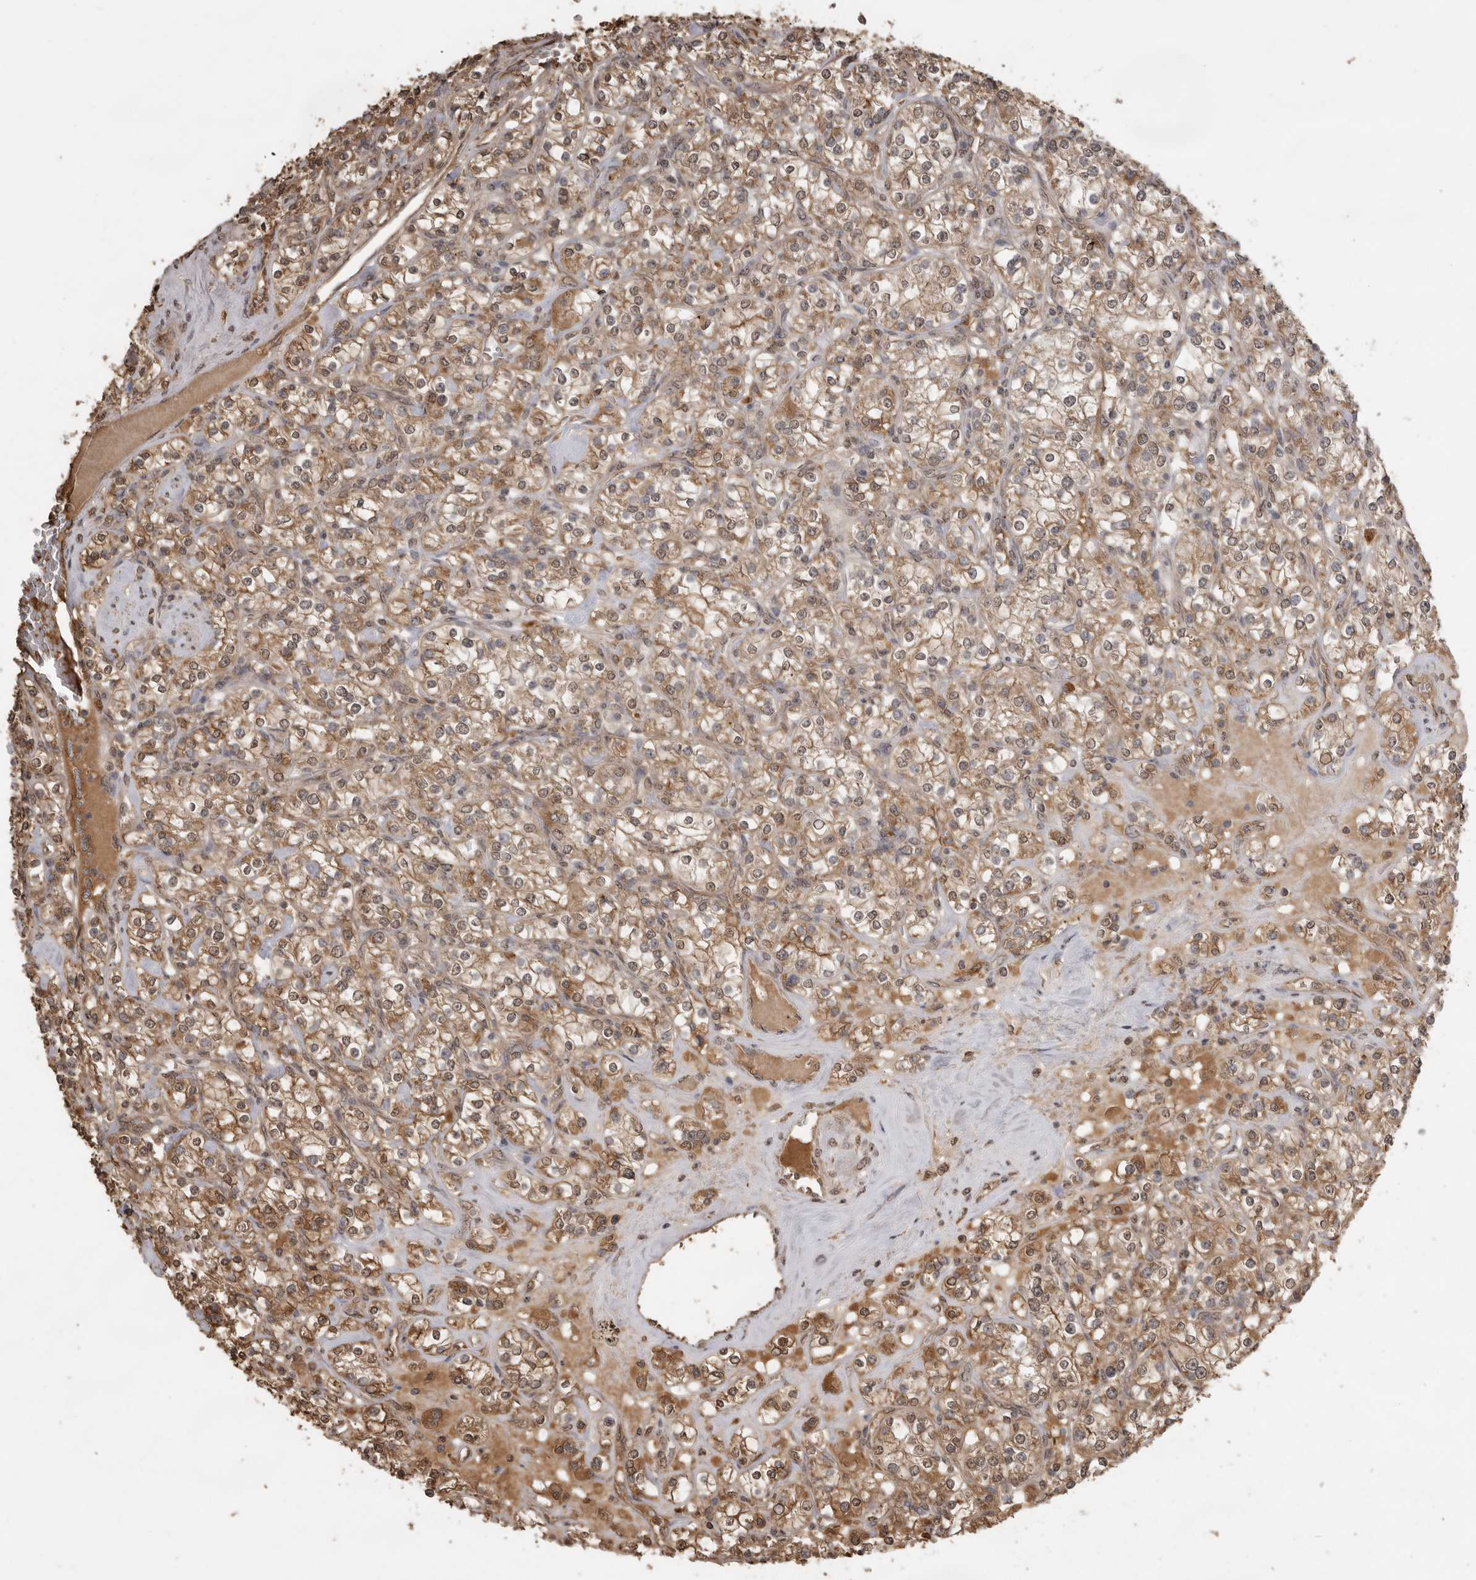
{"staining": {"intensity": "moderate", "quantity": ">75%", "location": "cytoplasmic/membranous,nuclear"}, "tissue": "renal cancer", "cell_type": "Tumor cells", "image_type": "cancer", "snomed": [{"axis": "morphology", "description": "Adenocarcinoma, NOS"}, {"axis": "topography", "description": "Kidney"}], "caption": "Brown immunohistochemical staining in renal cancer shows moderate cytoplasmic/membranous and nuclear expression in approximately >75% of tumor cells.", "gene": "JAG2", "patient": {"sex": "male", "age": 77}}